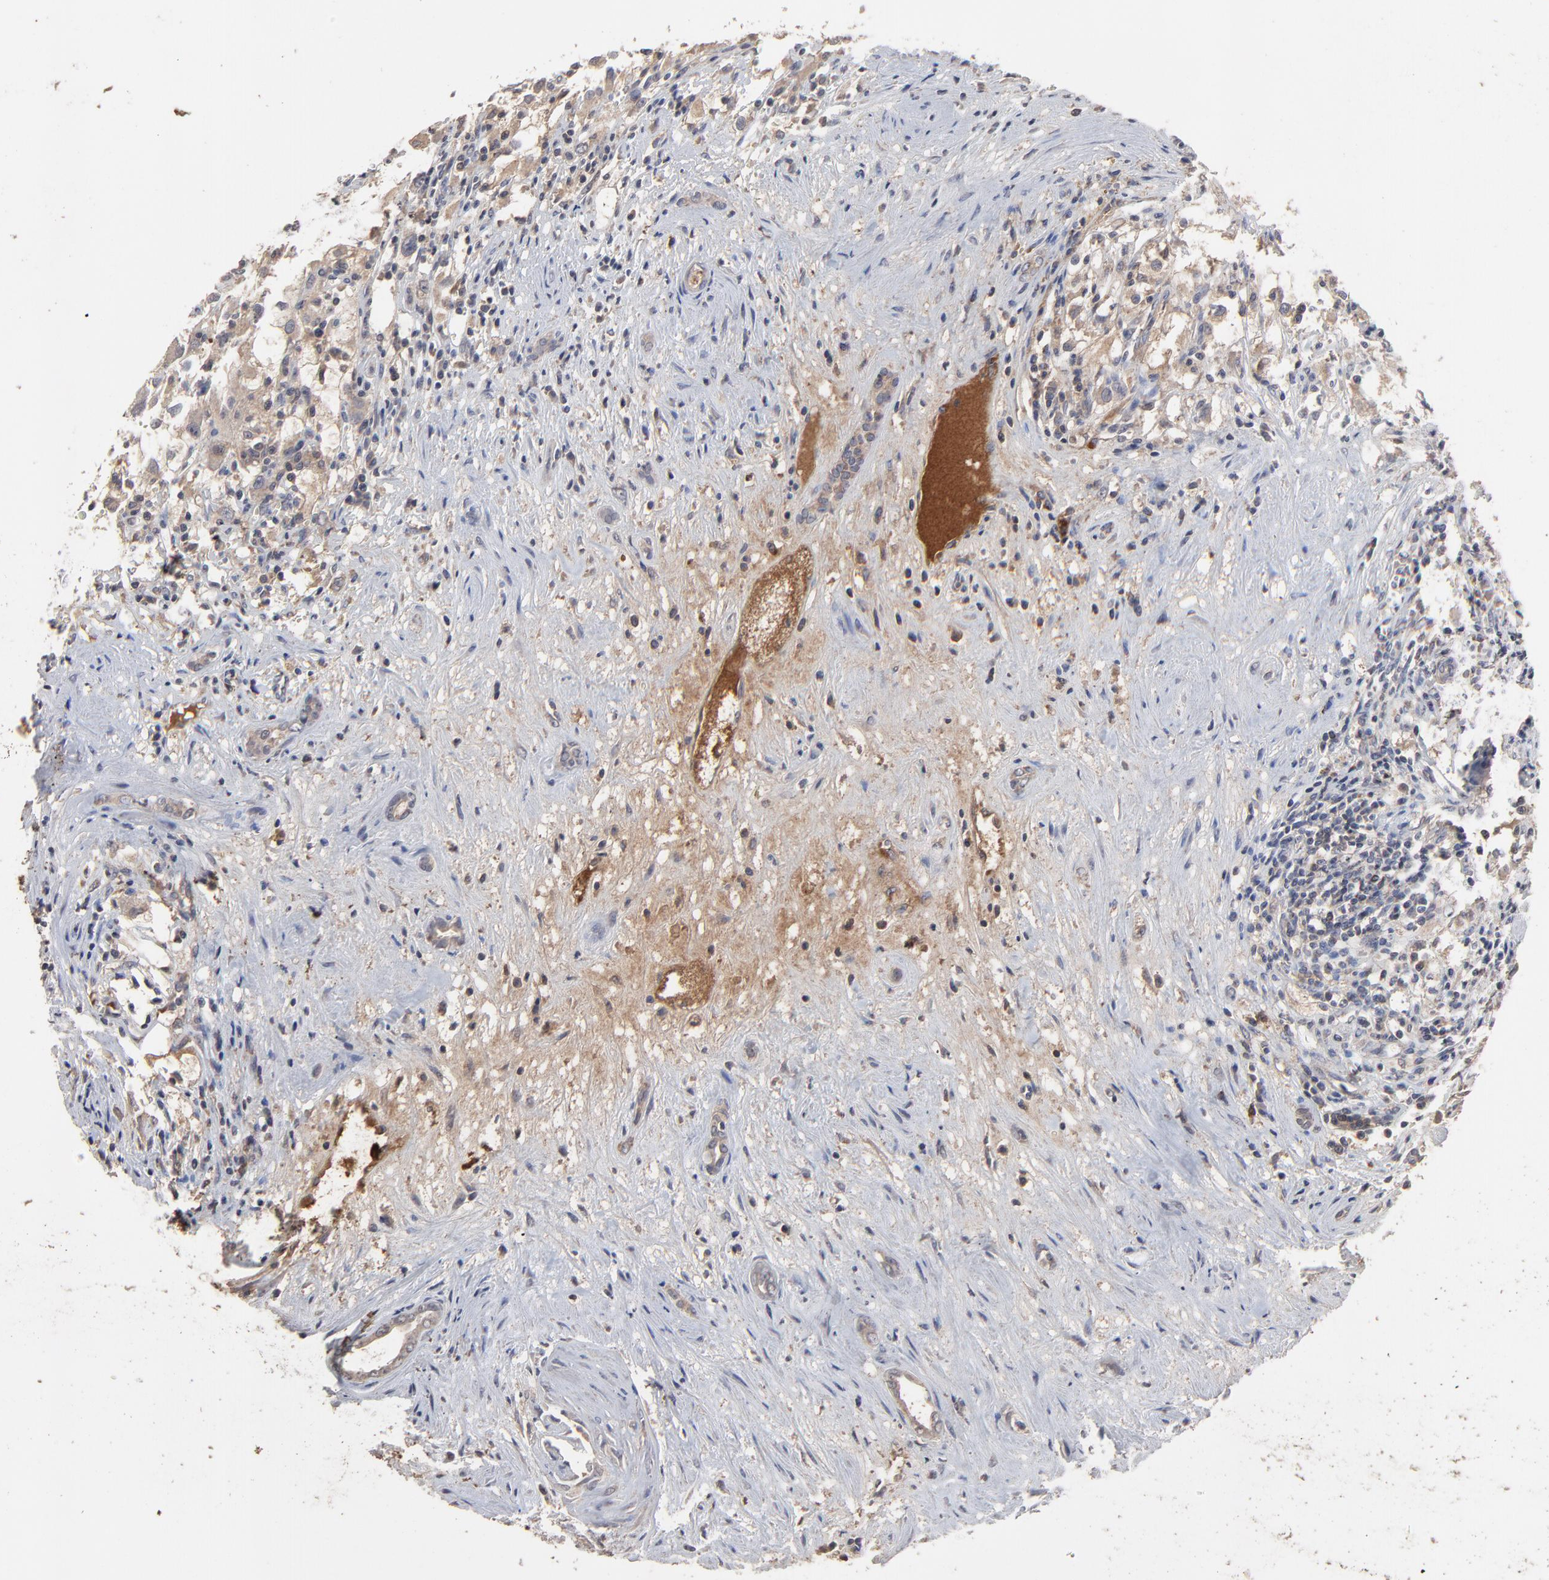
{"staining": {"intensity": "weak", "quantity": ">75%", "location": "cytoplasmic/membranous"}, "tissue": "renal cancer", "cell_type": "Tumor cells", "image_type": "cancer", "snomed": [{"axis": "morphology", "description": "Adenocarcinoma, NOS"}, {"axis": "topography", "description": "Kidney"}], "caption": "Immunohistochemical staining of renal cancer (adenocarcinoma) reveals weak cytoplasmic/membranous protein staining in about >75% of tumor cells.", "gene": "VPREB3", "patient": {"sex": "female", "age": 52}}